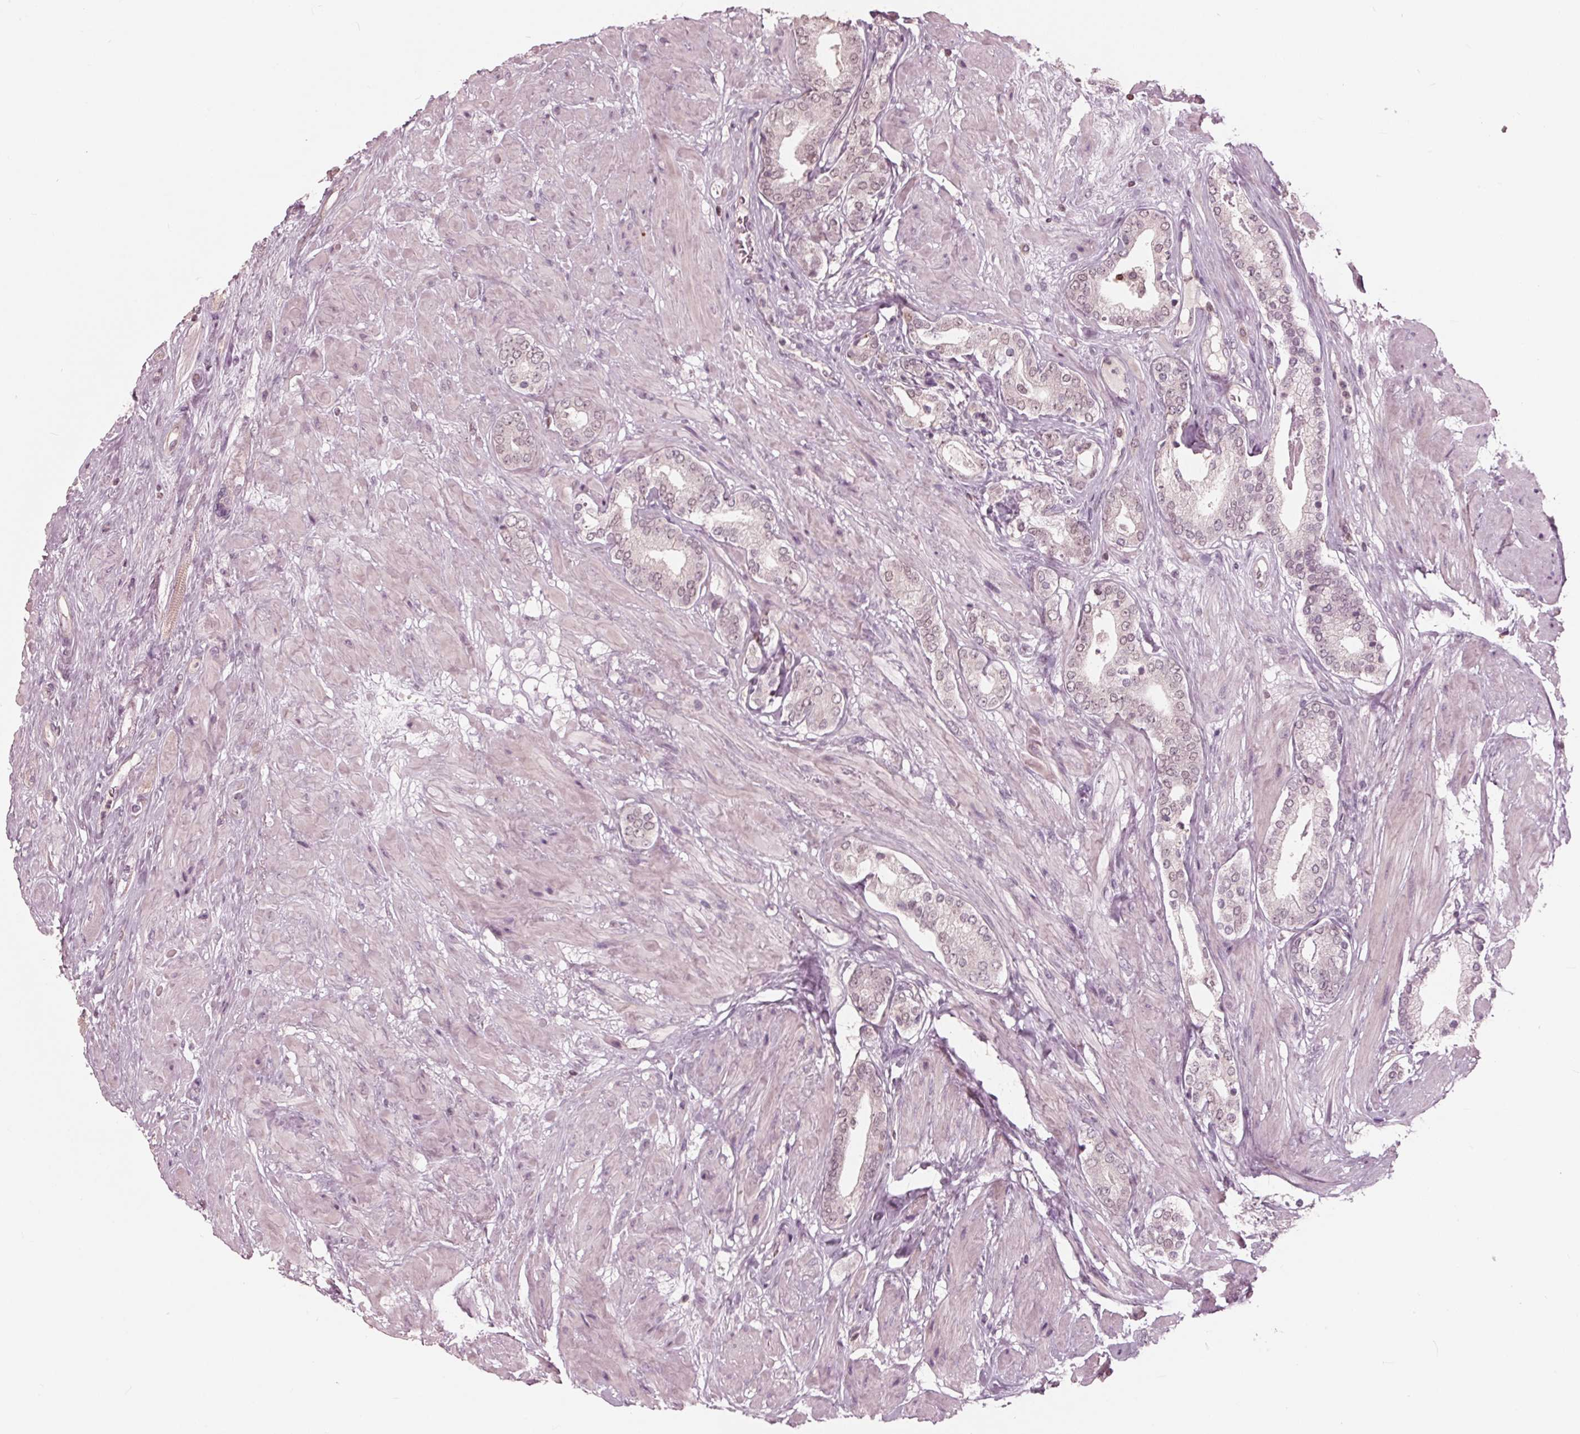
{"staining": {"intensity": "negative", "quantity": "none", "location": "none"}, "tissue": "prostate cancer", "cell_type": "Tumor cells", "image_type": "cancer", "snomed": [{"axis": "morphology", "description": "Adenocarcinoma, High grade"}, {"axis": "topography", "description": "Prostate"}], "caption": "DAB immunohistochemical staining of adenocarcinoma (high-grade) (prostate) reveals no significant expression in tumor cells.", "gene": "ING3", "patient": {"sex": "male", "age": 56}}